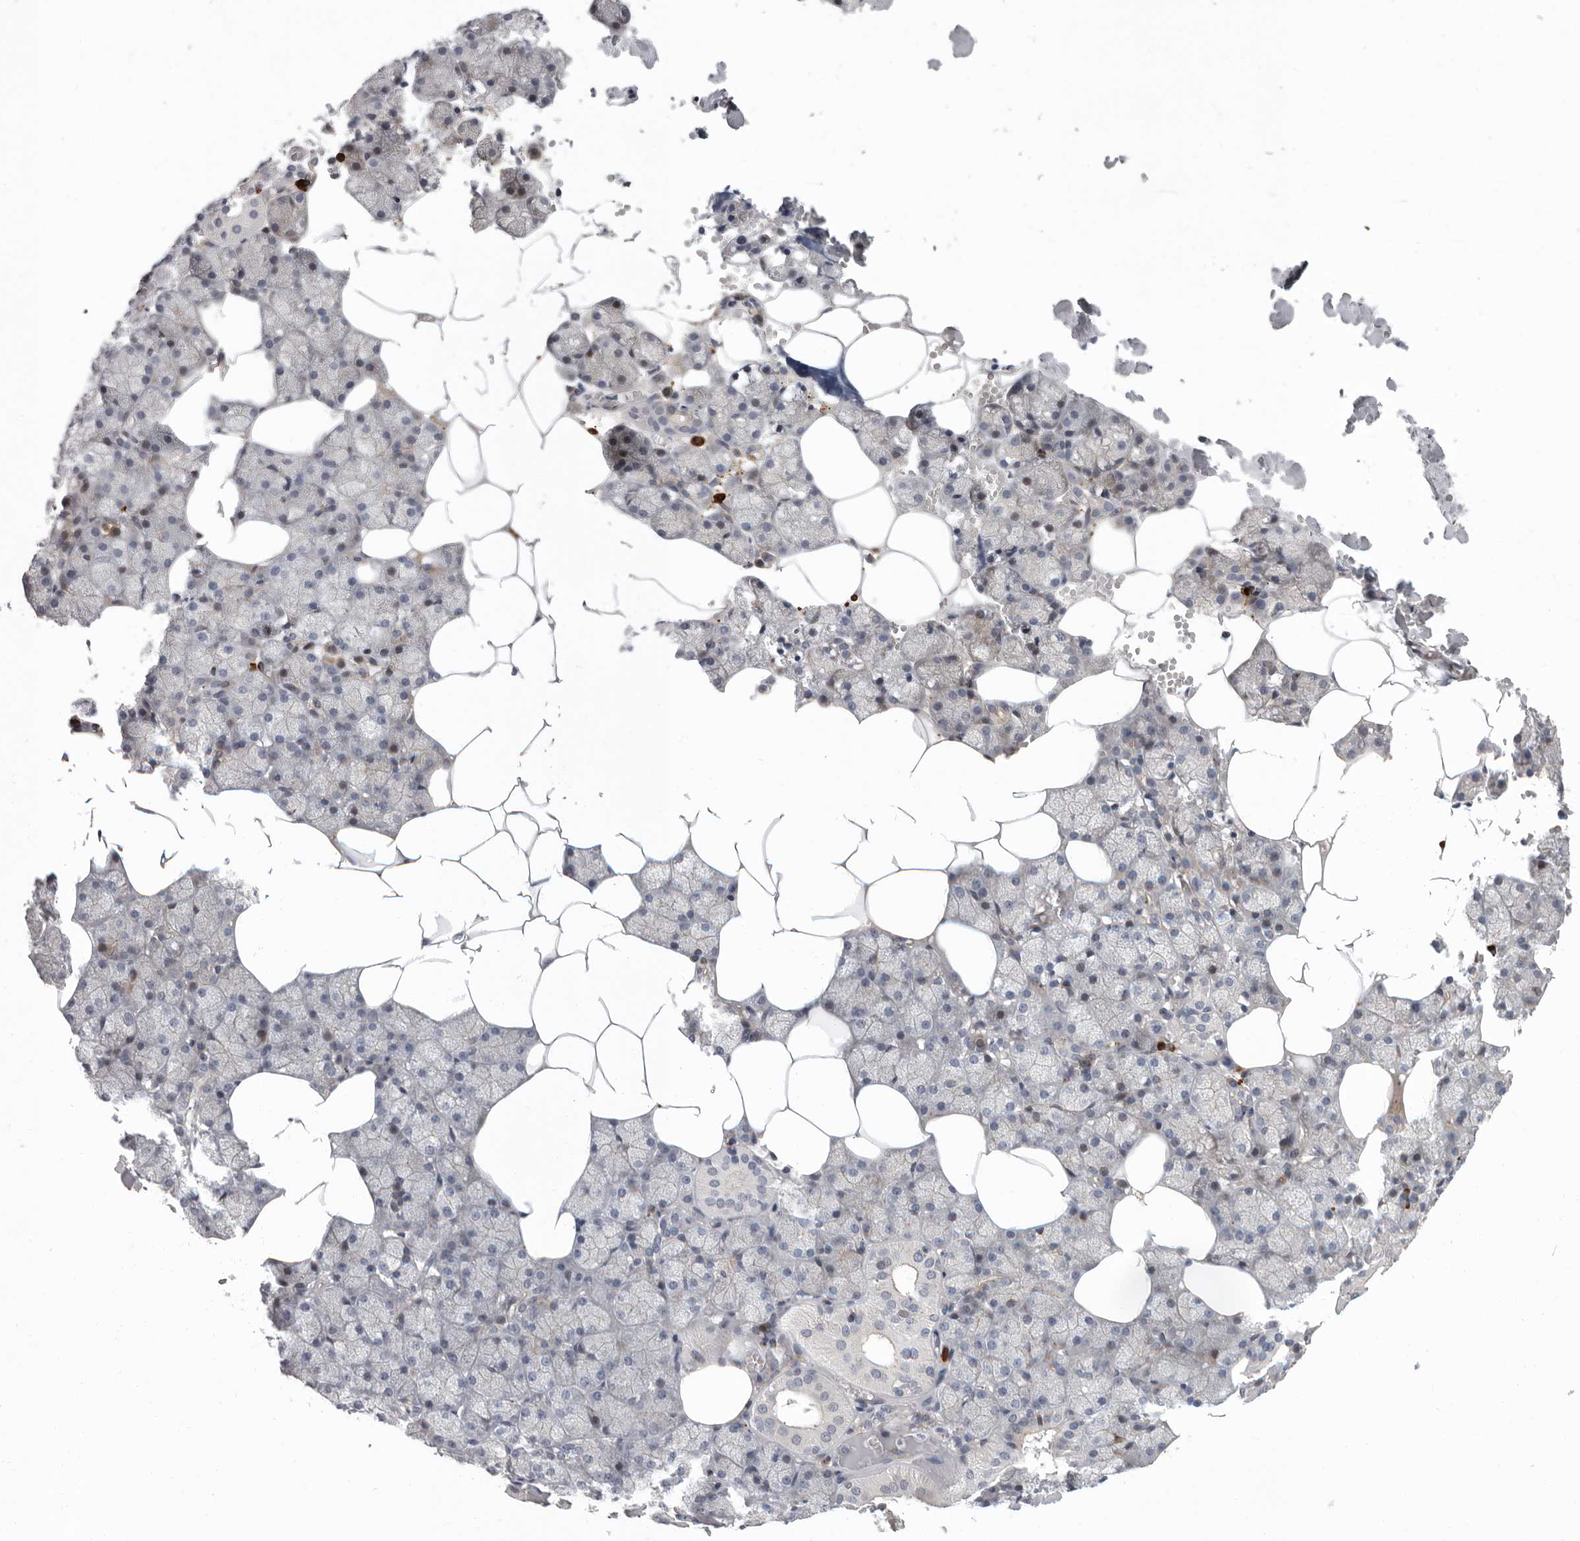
{"staining": {"intensity": "moderate", "quantity": "25%-75%", "location": "cytoplasmic/membranous"}, "tissue": "salivary gland", "cell_type": "Glandular cells", "image_type": "normal", "snomed": [{"axis": "morphology", "description": "Normal tissue, NOS"}, {"axis": "topography", "description": "Salivary gland"}], "caption": "A brown stain shows moderate cytoplasmic/membranous positivity of a protein in glandular cells of benign human salivary gland. (DAB IHC, brown staining for protein, blue staining for nuclei).", "gene": "ATXN3L", "patient": {"sex": "male", "age": 62}}